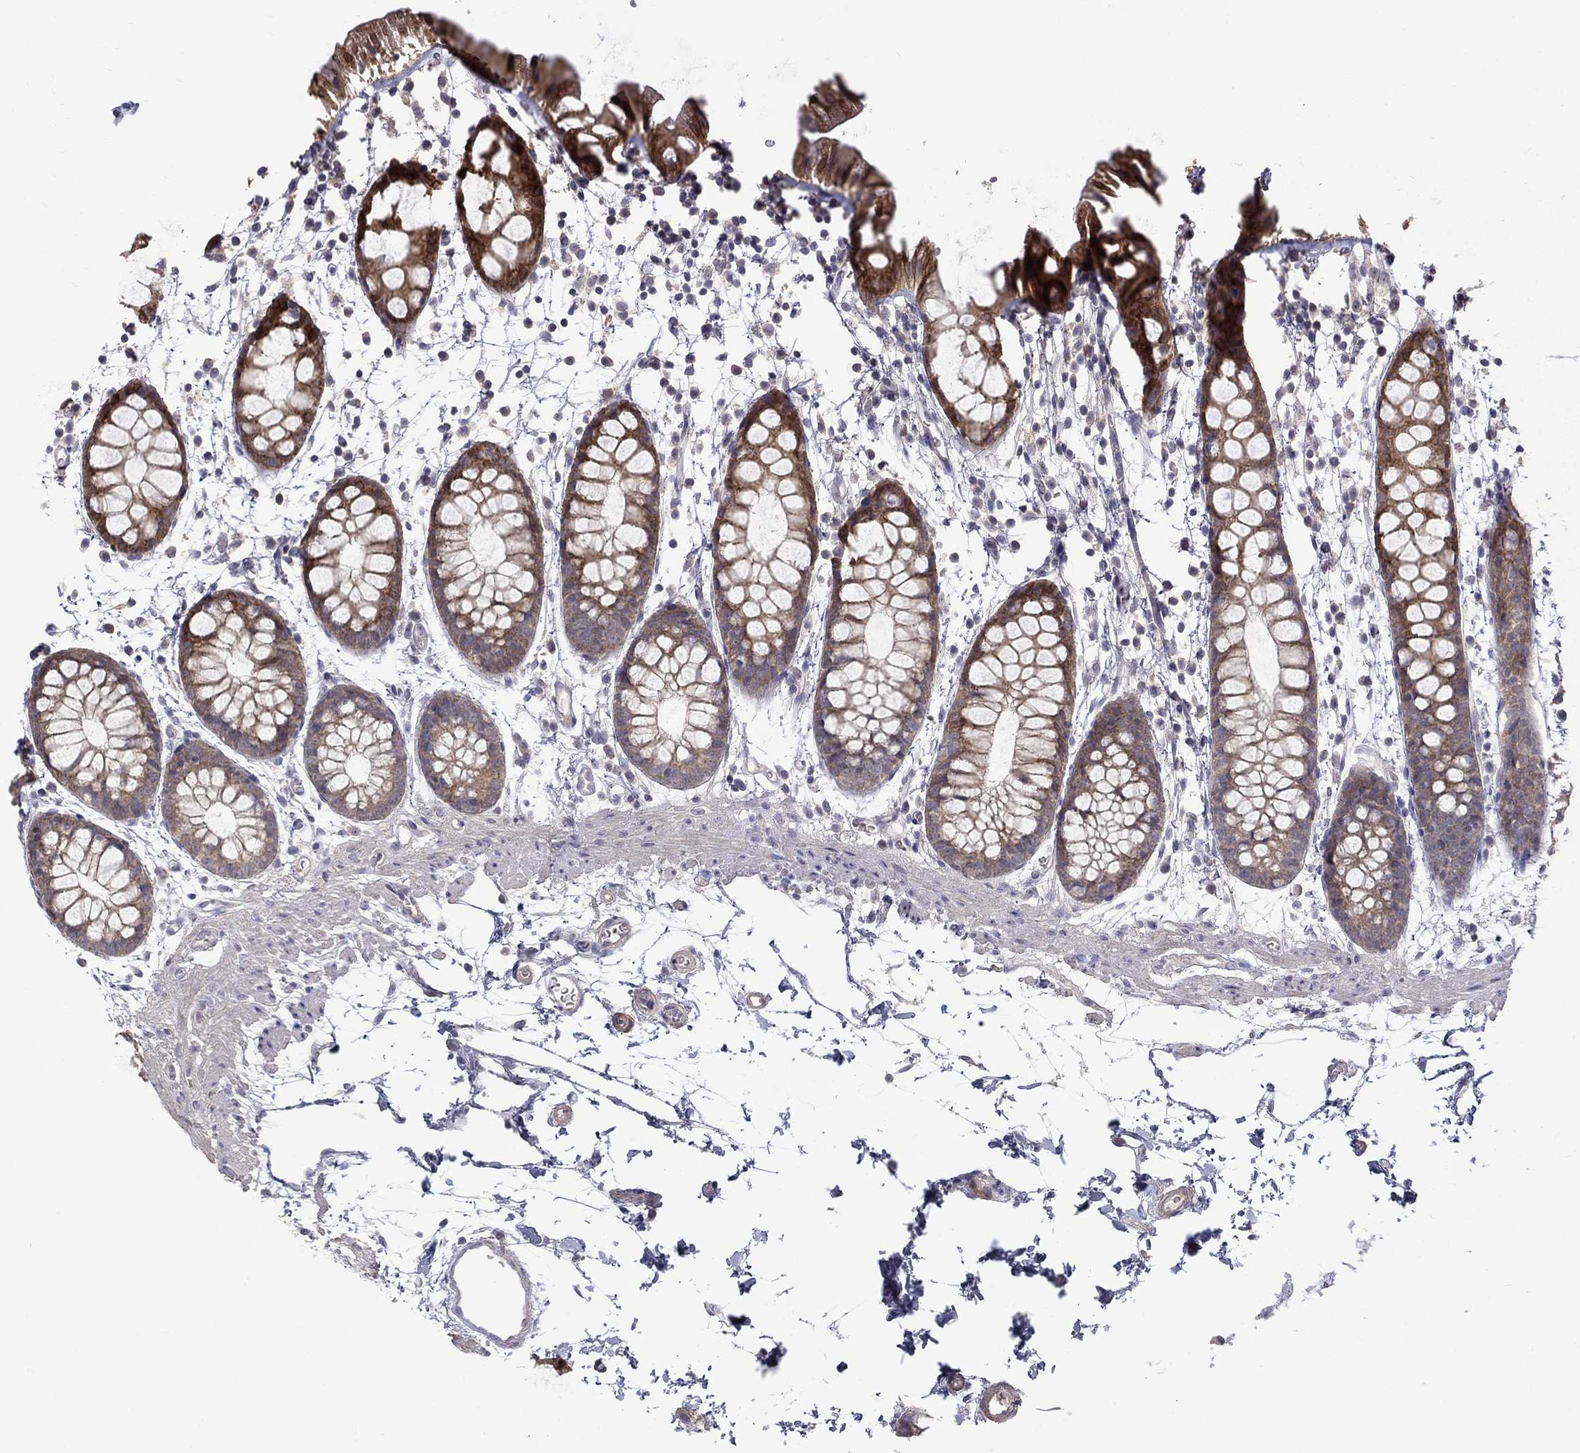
{"staining": {"intensity": "strong", "quantity": "25%-75%", "location": "cytoplasmic/membranous"}, "tissue": "rectum", "cell_type": "Glandular cells", "image_type": "normal", "snomed": [{"axis": "morphology", "description": "Normal tissue, NOS"}, {"axis": "topography", "description": "Rectum"}], "caption": "This micrograph displays immunohistochemistry staining of benign rectum, with high strong cytoplasmic/membranous staining in approximately 25%-75% of glandular cells.", "gene": "SLC39A14", "patient": {"sex": "male", "age": 57}}